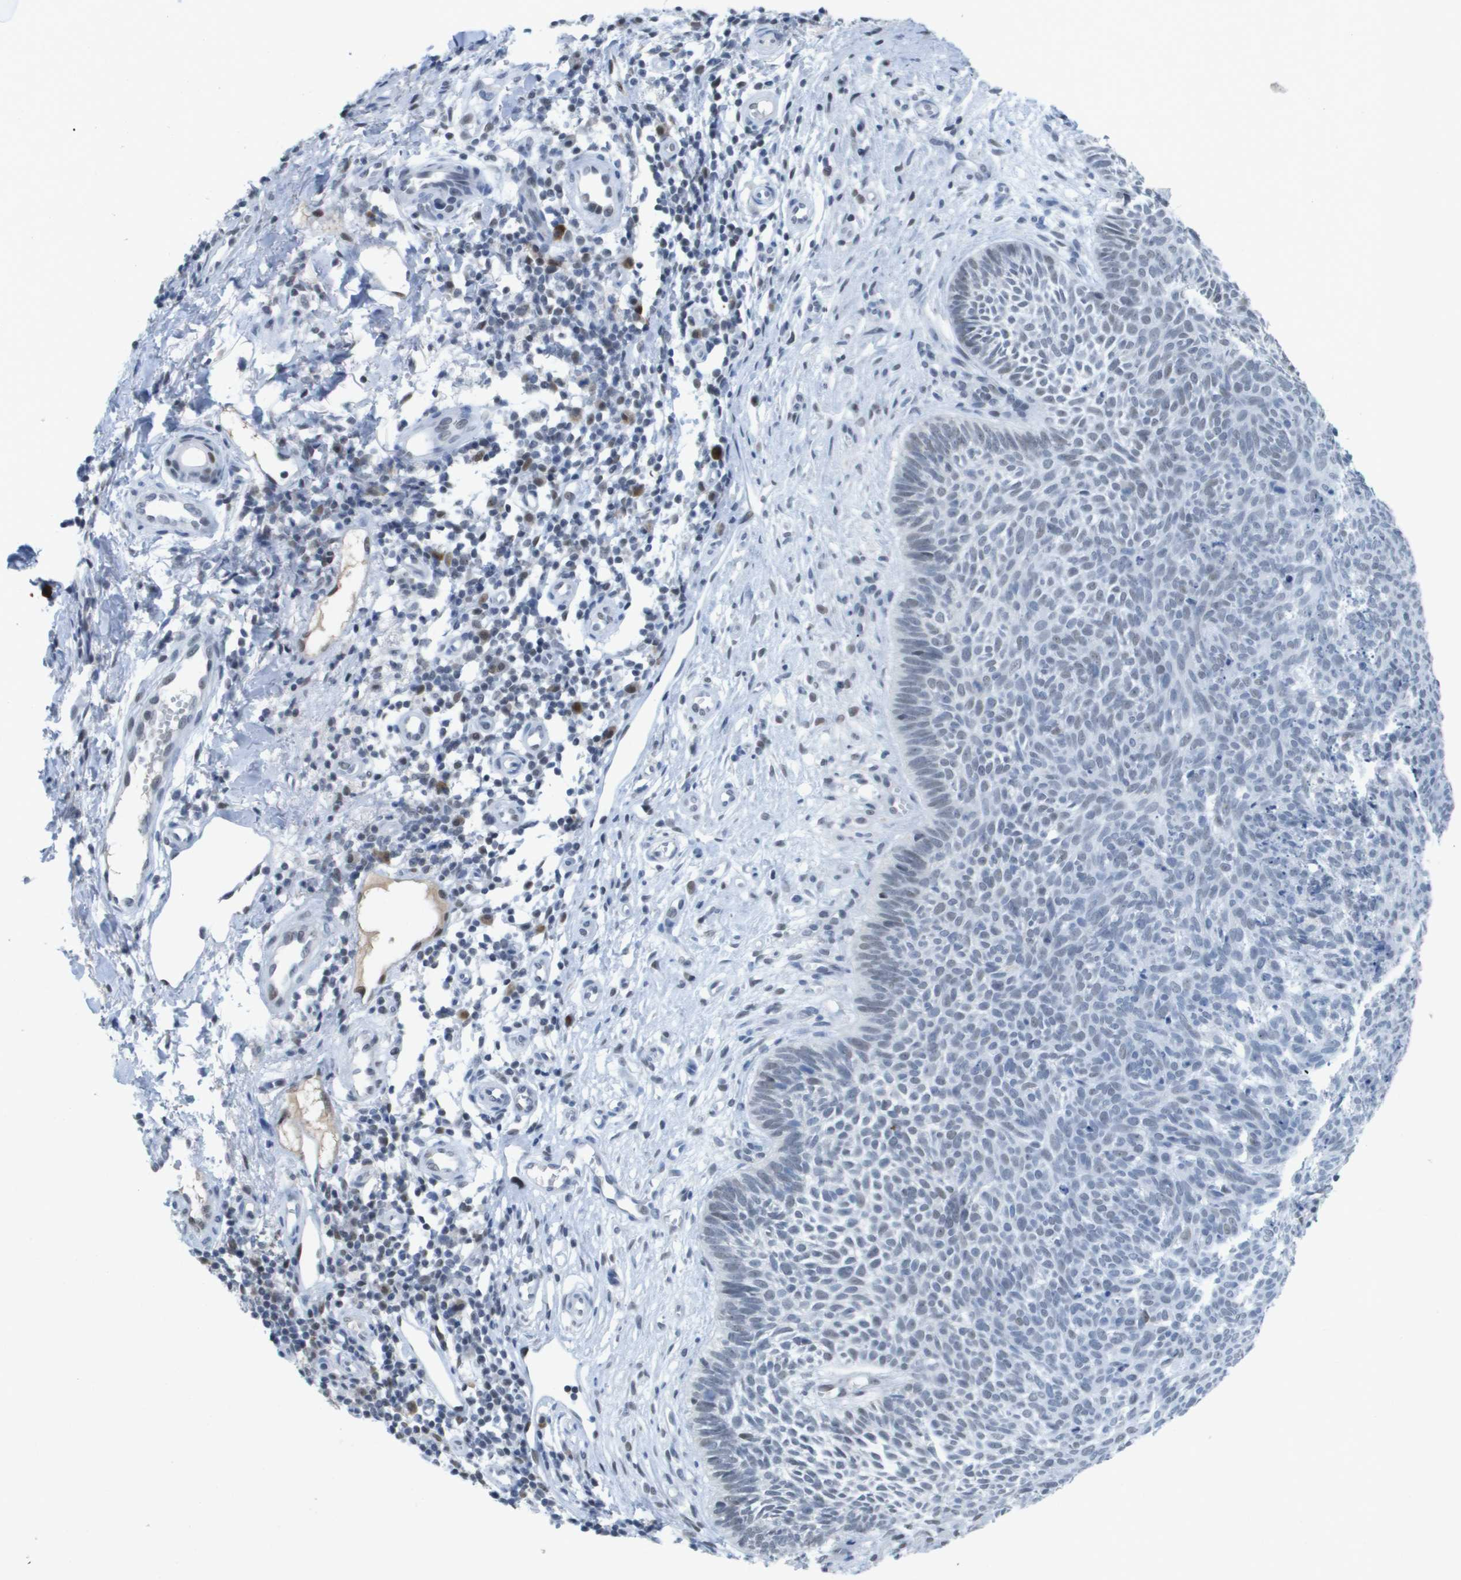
{"staining": {"intensity": "negative", "quantity": "none", "location": "none"}, "tissue": "skin cancer", "cell_type": "Tumor cells", "image_type": "cancer", "snomed": [{"axis": "morphology", "description": "Basal cell carcinoma"}, {"axis": "topography", "description": "Skin"}], "caption": "This is an immunohistochemistry micrograph of human skin cancer (basal cell carcinoma). There is no expression in tumor cells.", "gene": "TP53RK", "patient": {"sex": "male", "age": 60}}